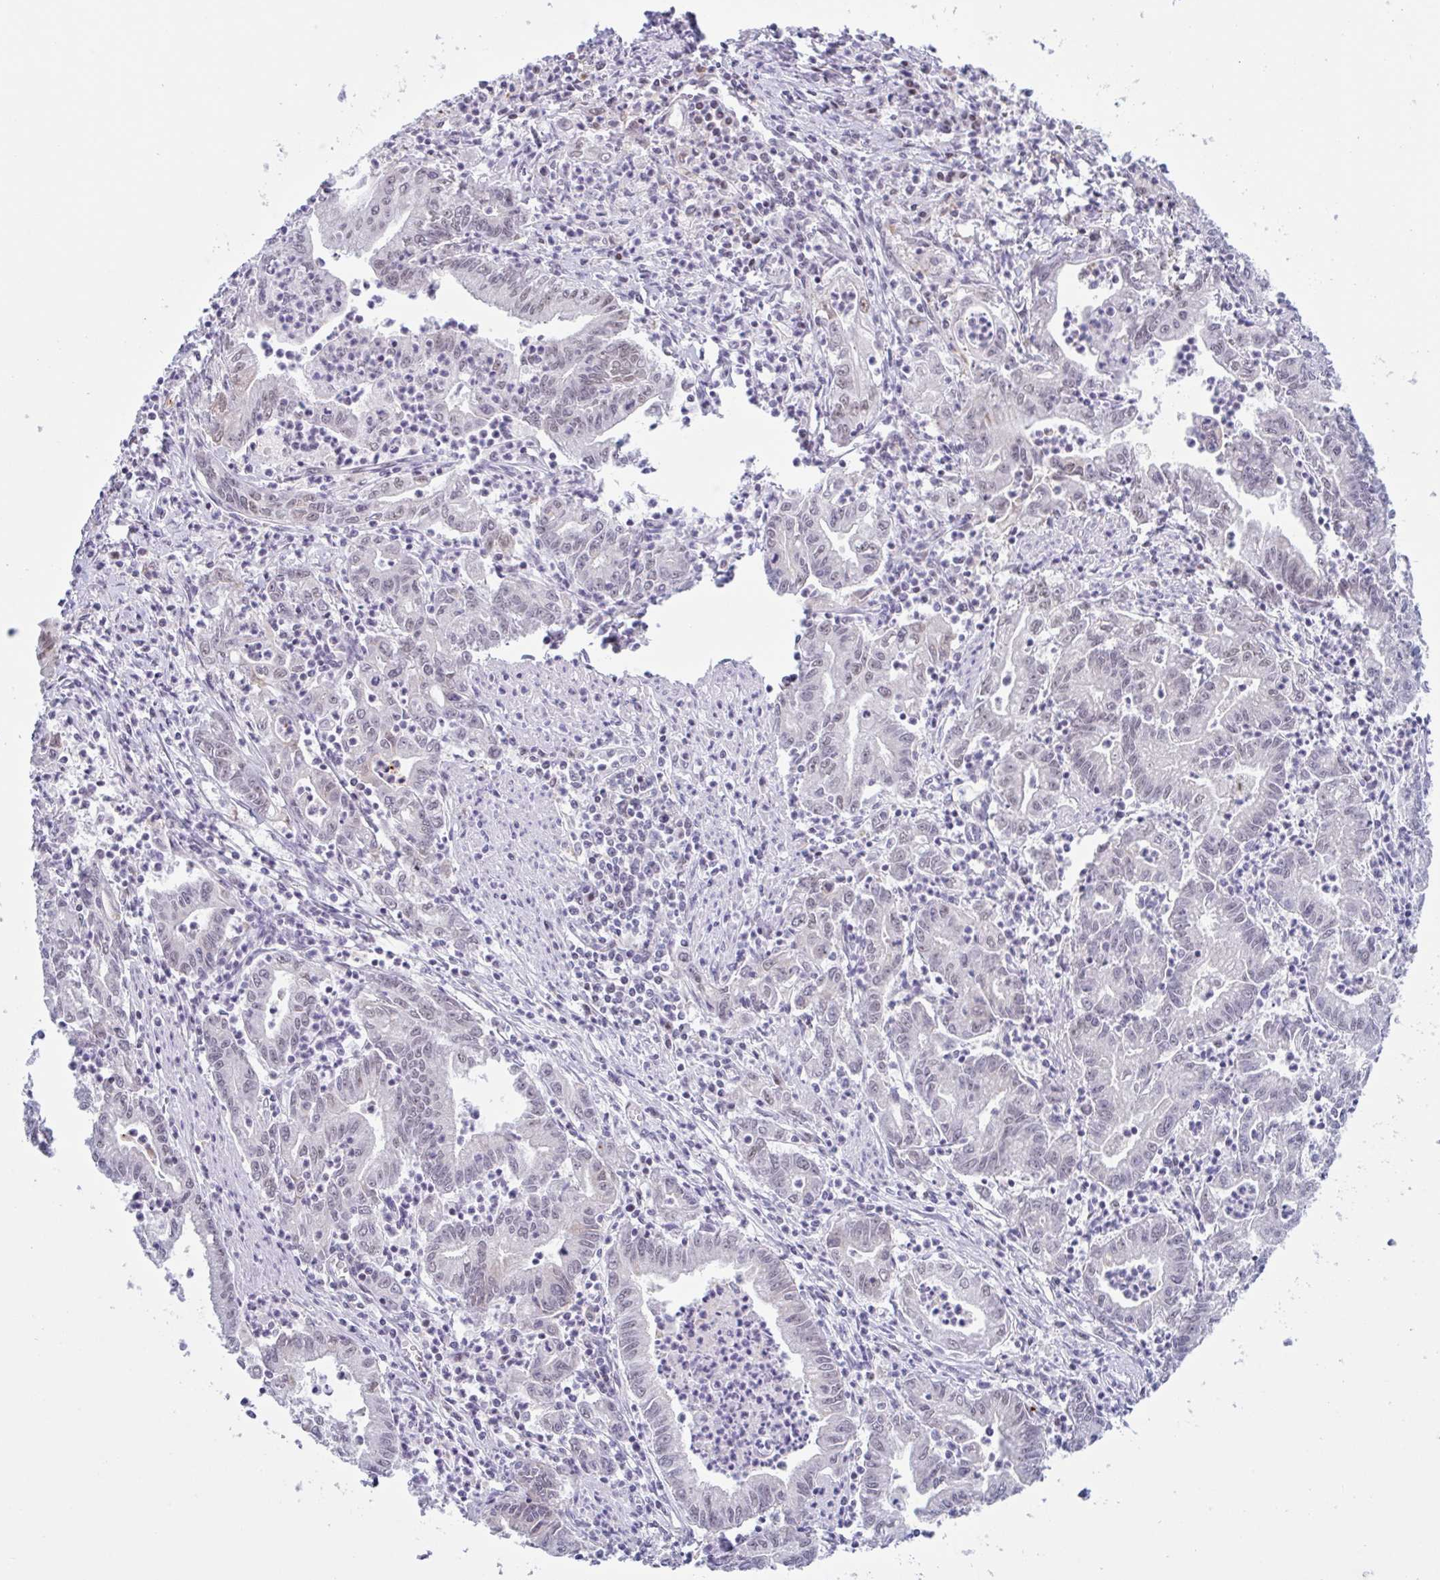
{"staining": {"intensity": "moderate", "quantity": "25%-75%", "location": "nuclear"}, "tissue": "stomach cancer", "cell_type": "Tumor cells", "image_type": "cancer", "snomed": [{"axis": "morphology", "description": "Adenocarcinoma, NOS"}, {"axis": "topography", "description": "Stomach, upper"}], "caption": "Immunohistochemical staining of stomach cancer exhibits medium levels of moderate nuclear protein expression in about 25%-75% of tumor cells.", "gene": "PLG", "patient": {"sex": "female", "age": 79}}